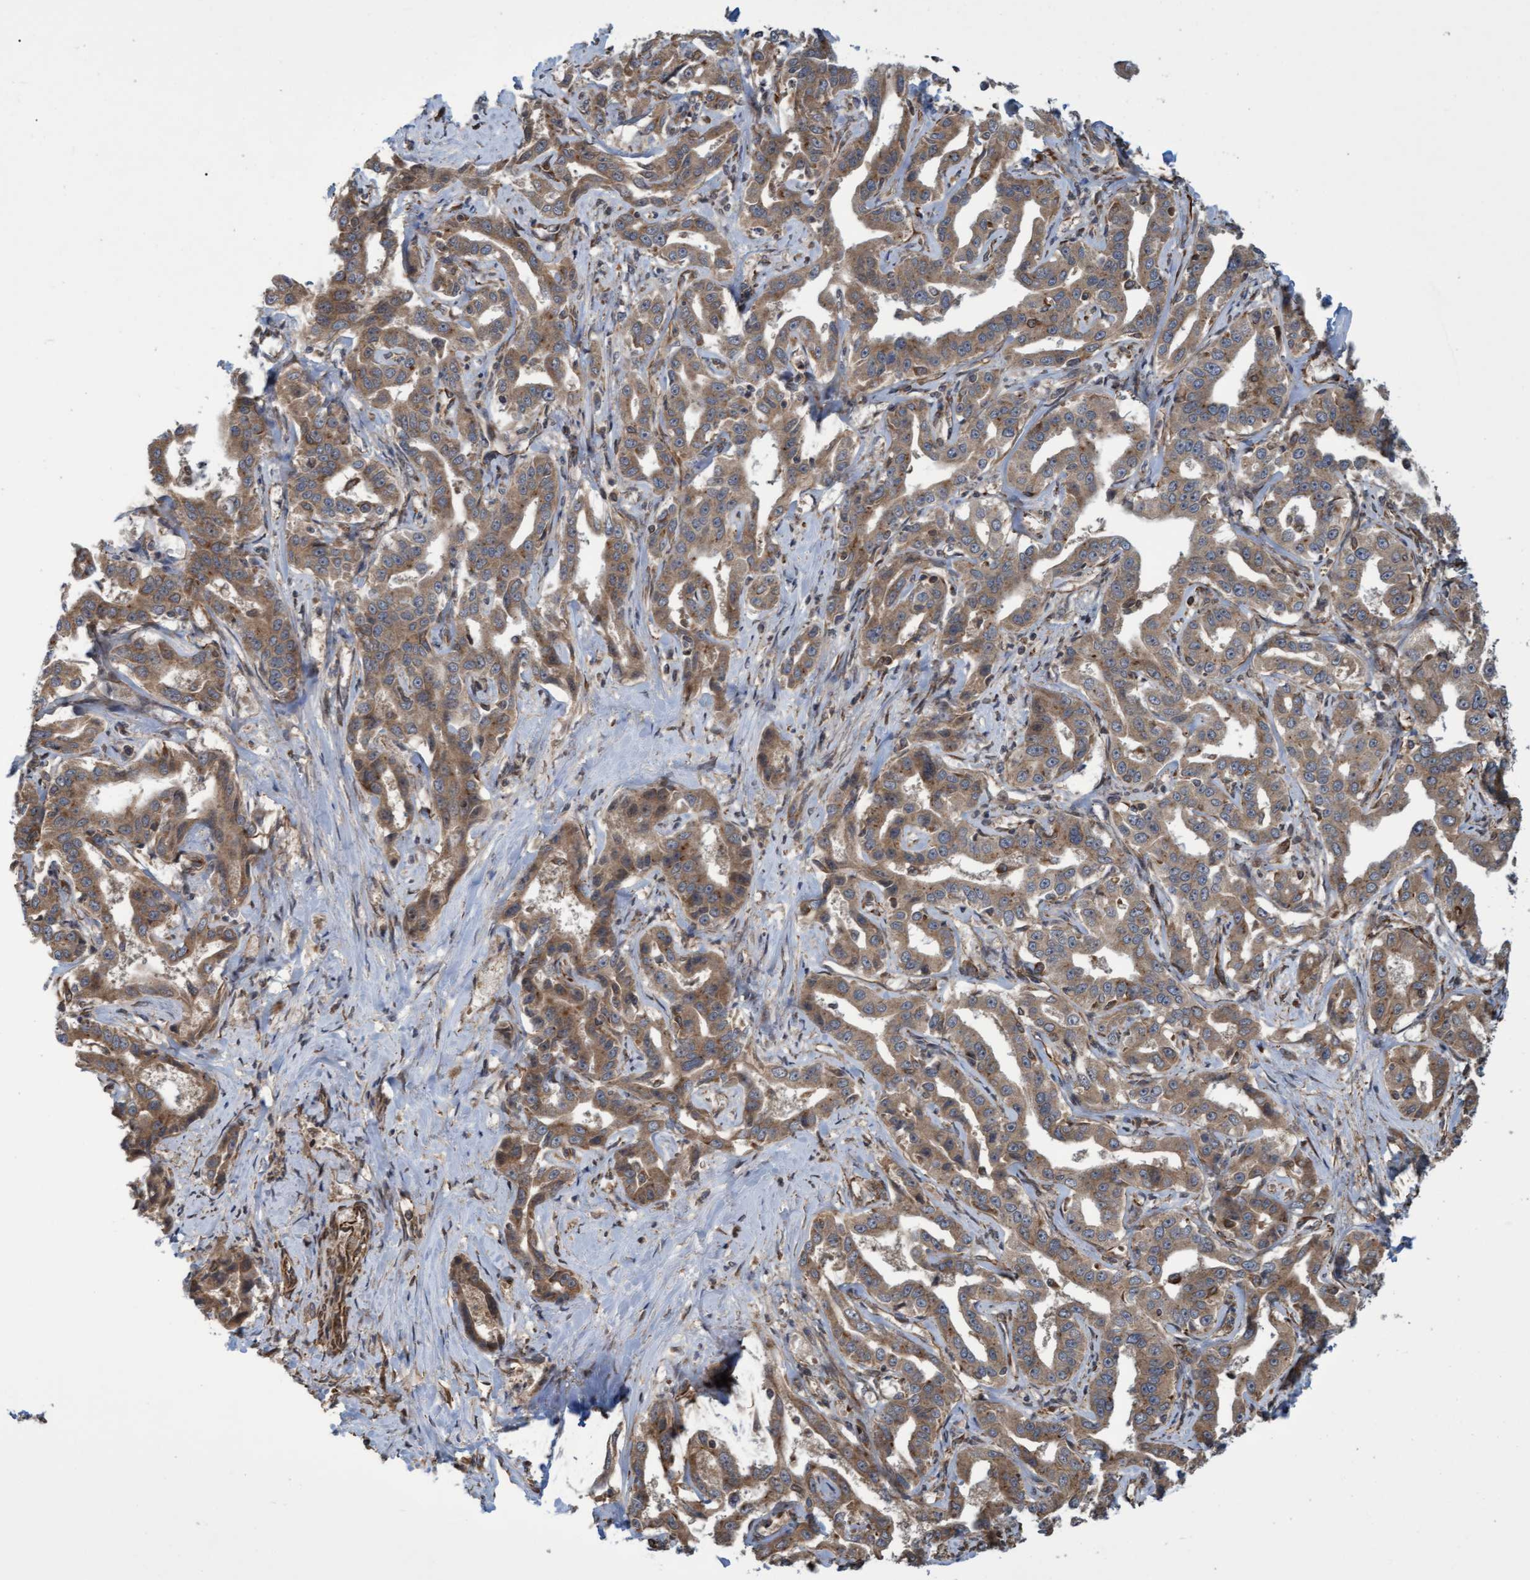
{"staining": {"intensity": "moderate", "quantity": ">75%", "location": "cytoplasmic/membranous"}, "tissue": "liver cancer", "cell_type": "Tumor cells", "image_type": "cancer", "snomed": [{"axis": "morphology", "description": "Cholangiocarcinoma"}, {"axis": "topography", "description": "Liver"}], "caption": "Liver cancer (cholangiocarcinoma) was stained to show a protein in brown. There is medium levels of moderate cytoplasmic/membranous expression in about >75% of tumor cells.", "gene": "TNFRSF10B", "patient": {"sex": "male", "age": 59}}